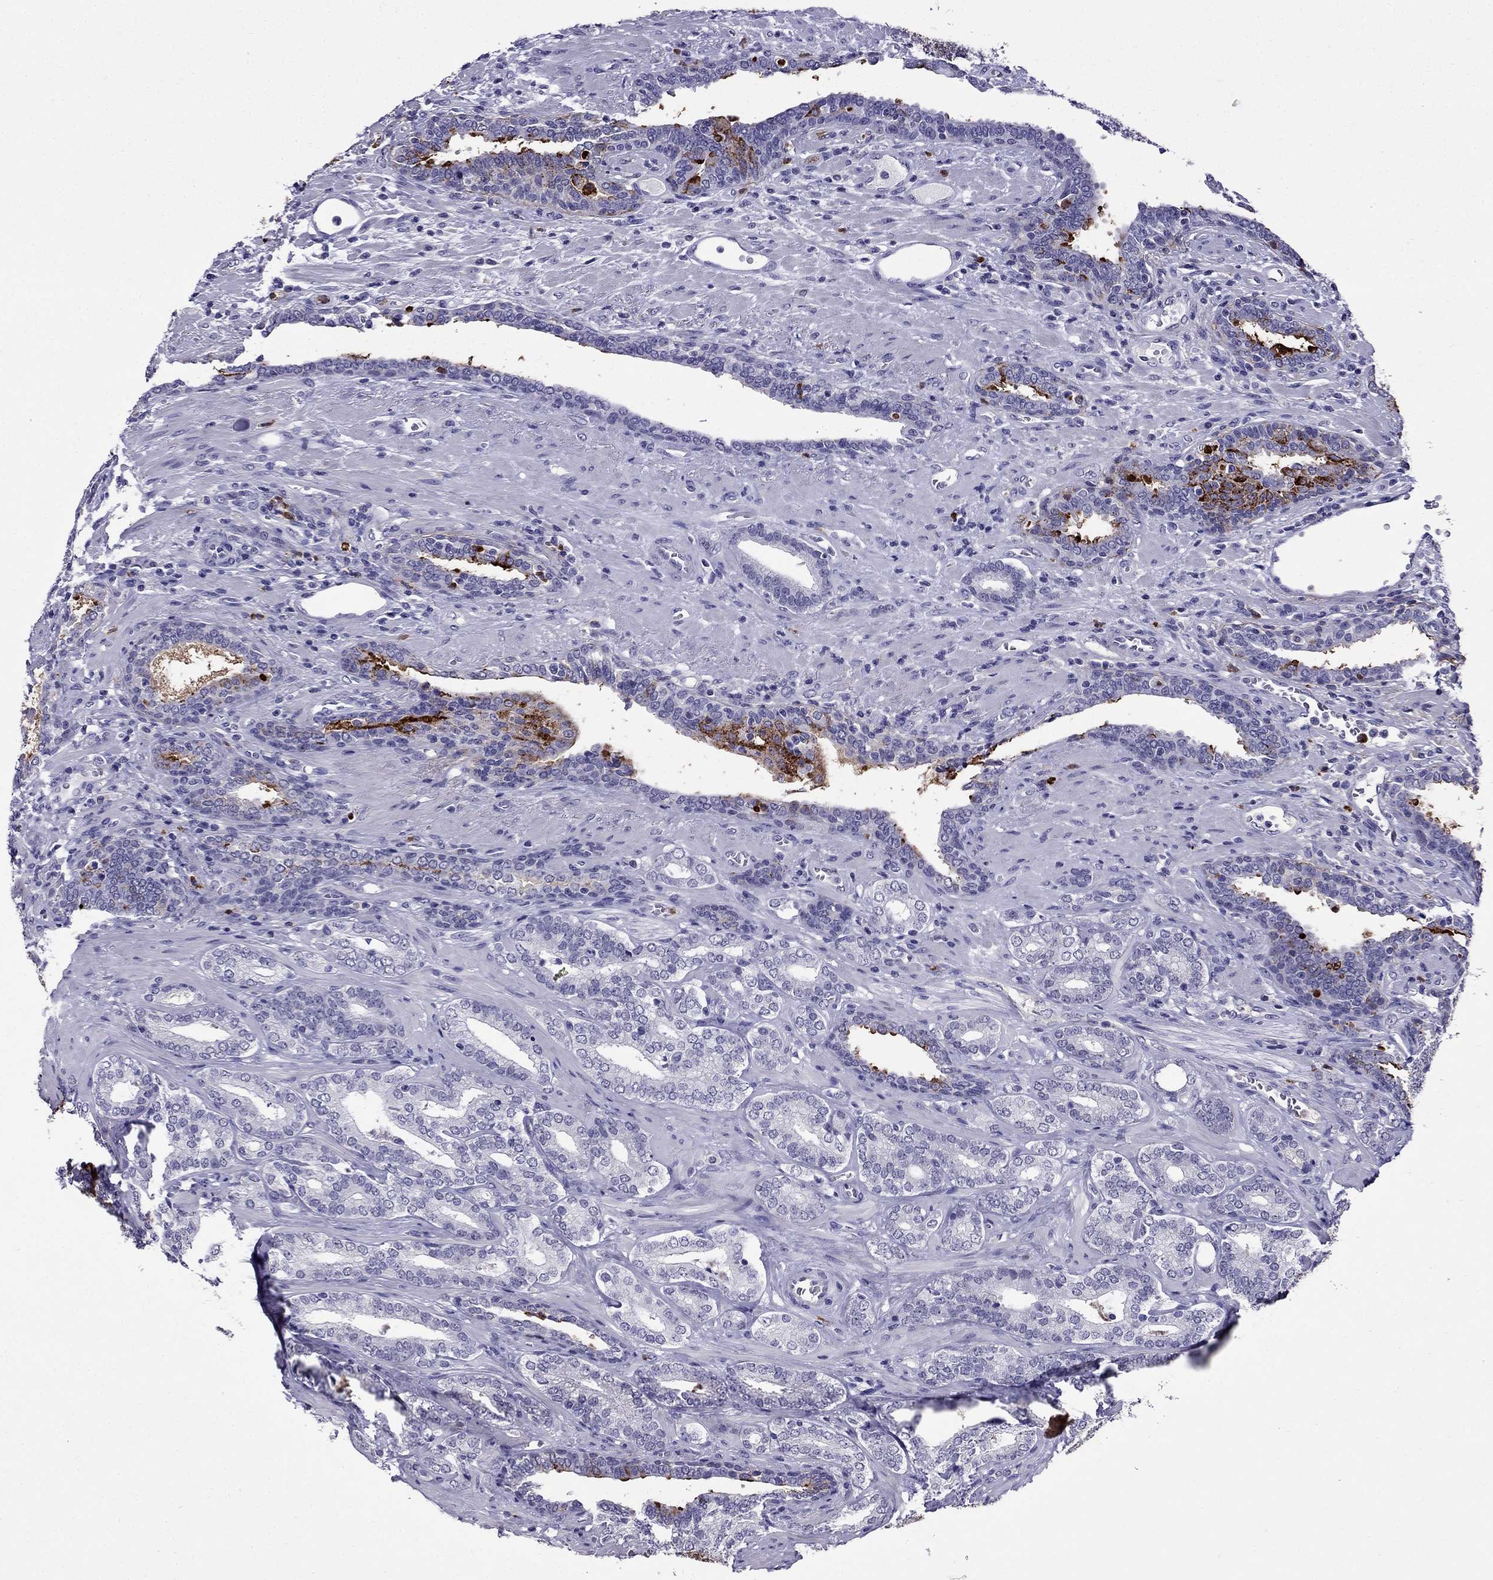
{"staining": {"intensity": "strong", "quantity": "<25%", "location": "cytoplasmic/membranous"}, "tissue": "prostate cancer", "cell_type": "Tumor cells", "image_type": "cancer", "snomed": [{"axis": "morphology", "description": "Adenocarcinoma, Low grade"}, {"axis": "topography", "description": "Prostate"}], "caption": "Tumor cells exhibit medium levels of strong cytoplasmic/membranous positivity in approximately <25% of cells in human prostate cancer.", "gene": "OLFM4", "patient": {"sex": "male", "age": 61}}